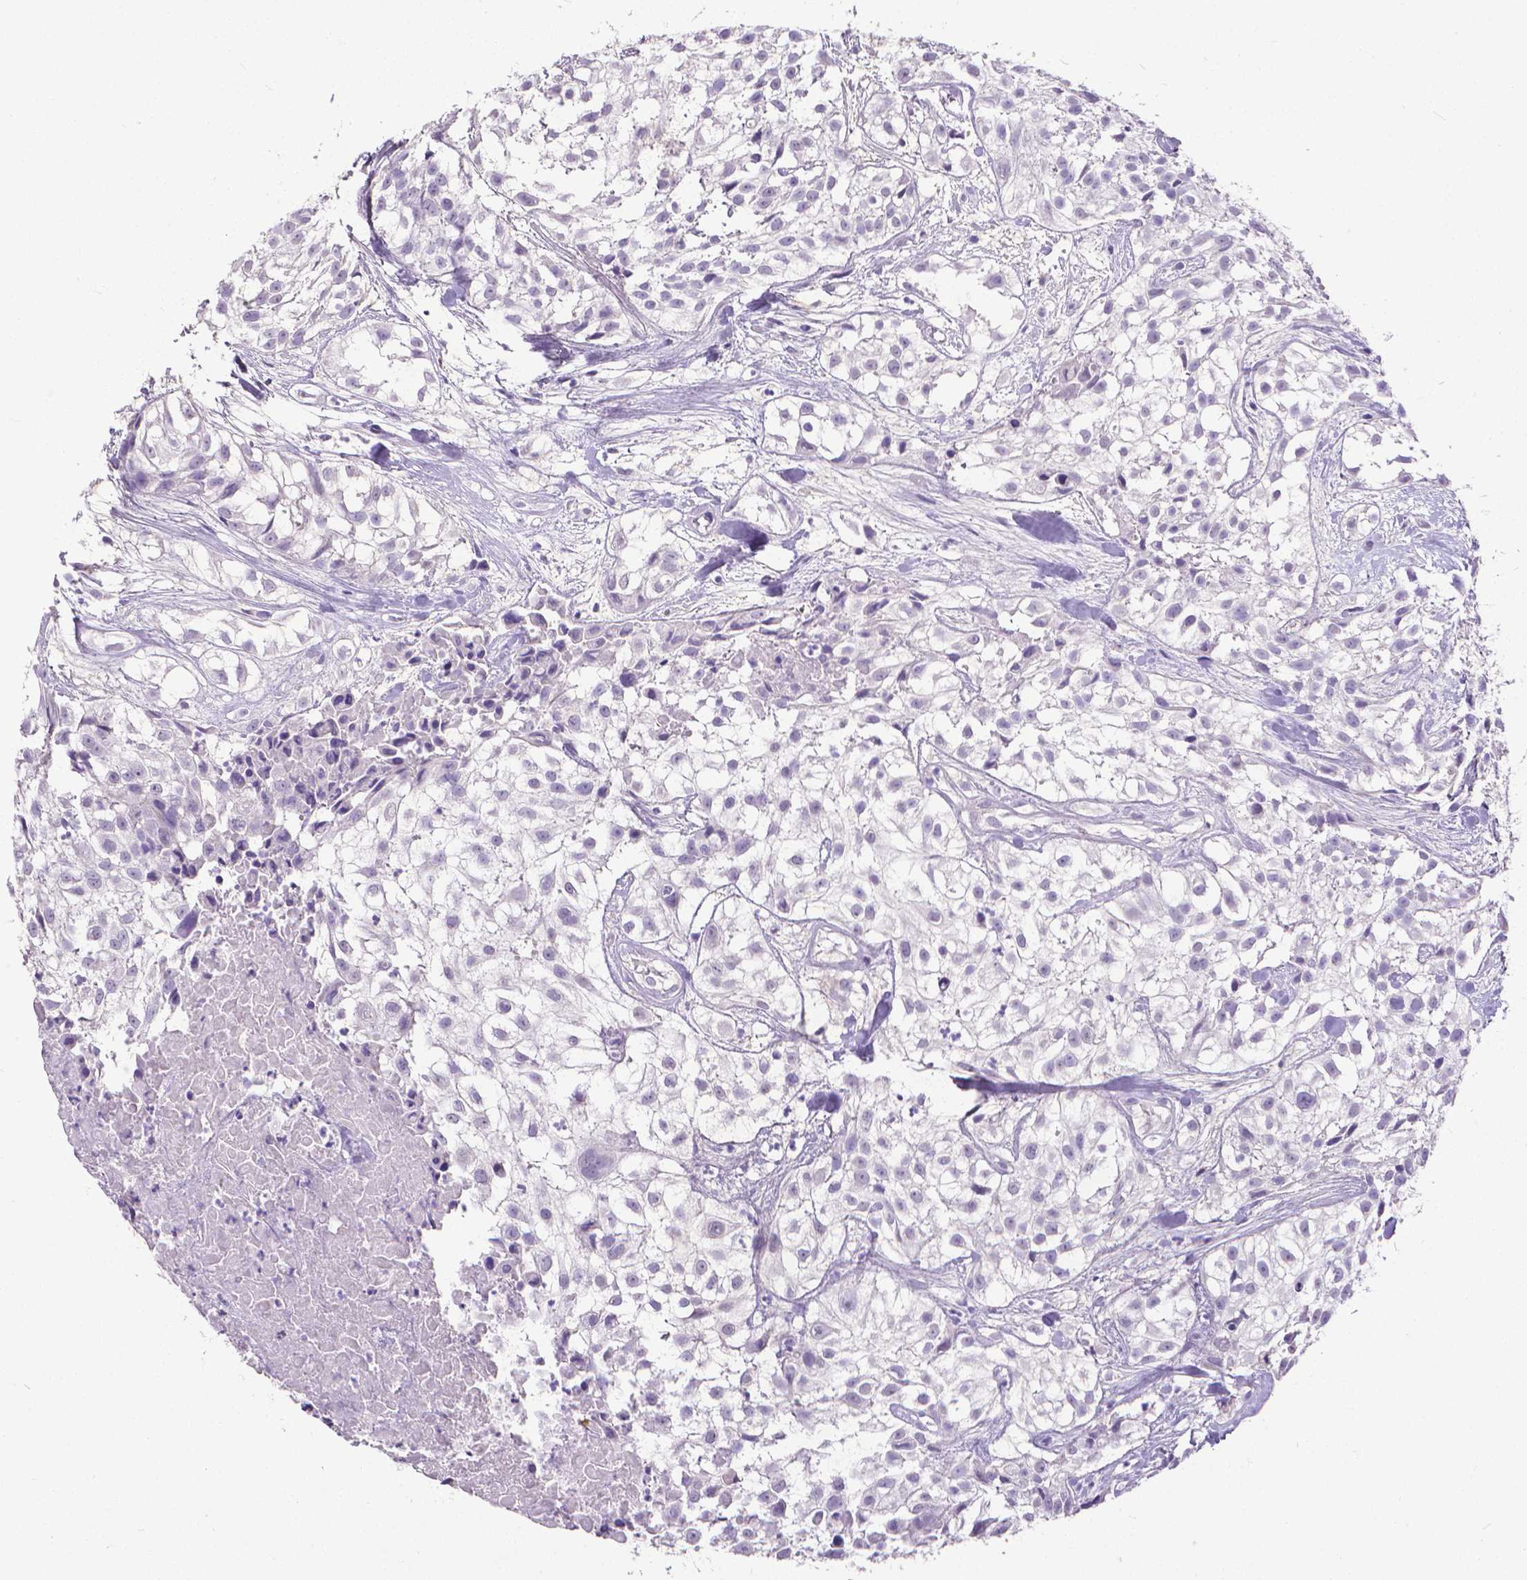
{"staining": {"intensity": "negative", "quantity": "none", "location": "none"}, "tissue": "urothelial cancer", "cell_type": "Tumor cells", "image_type": "cancer", "snomed": [{"axis": "morphology", "description": "Urothelial carcinoma, High grade"}, {"axis": "topography", "description": "Urinary bladder"}], "caption": "Urothelial cancer stained for a protein using IHC exhibits no staining tumor cells.", "gene": "CD4", "patient": {"sex": "male", "age": 56}}